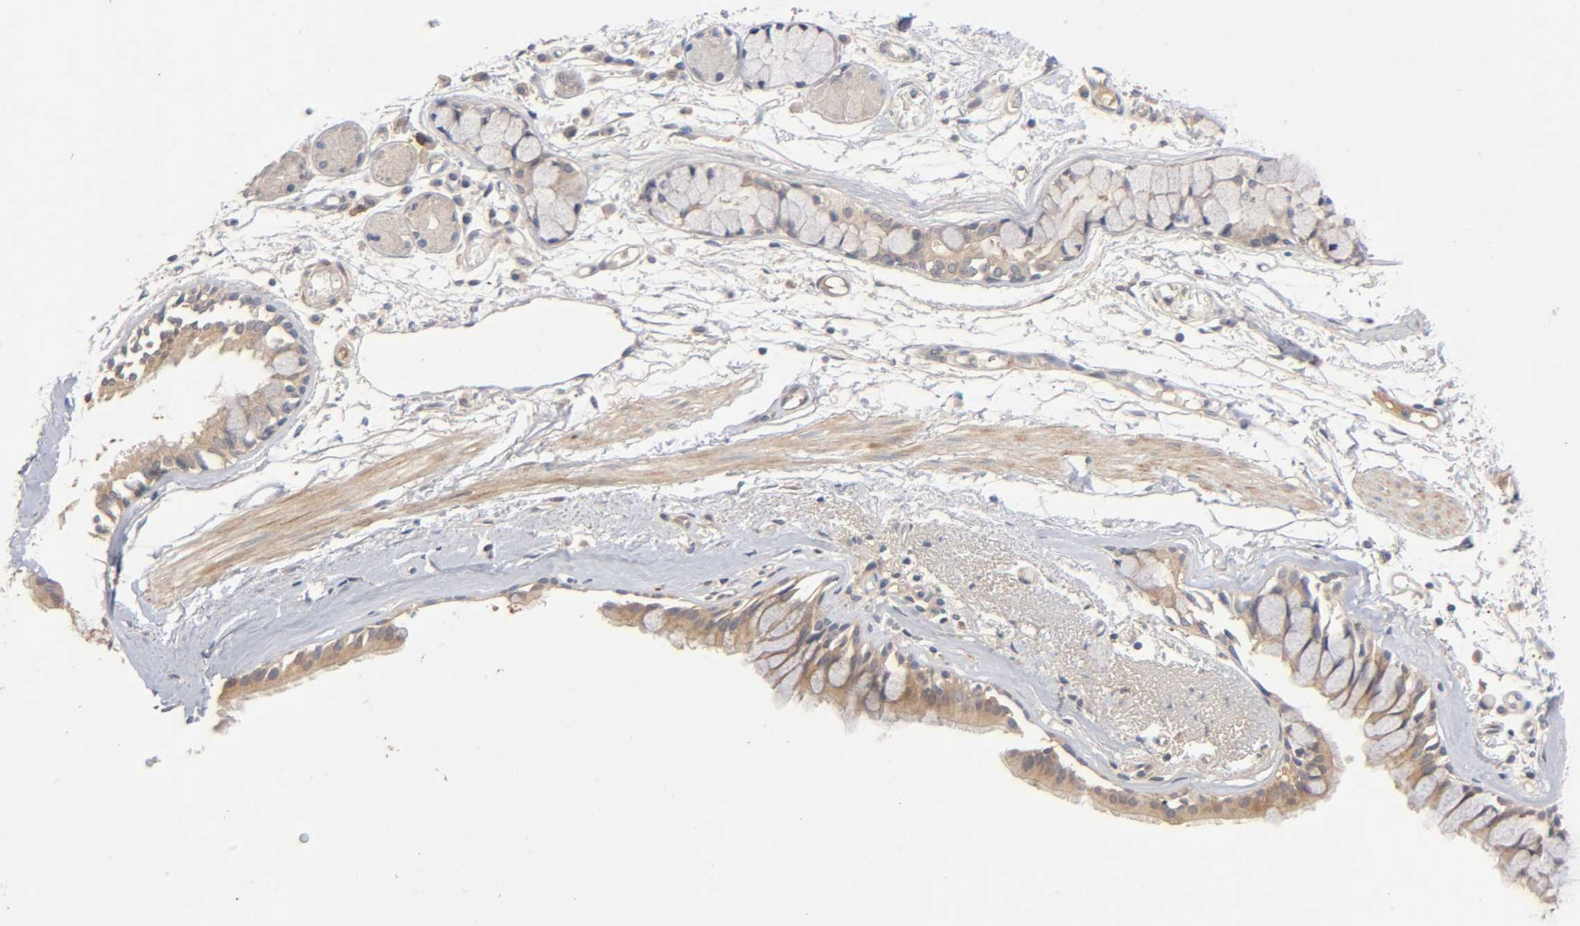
{"staining": {"intensity": "moderate", "quantity": ">75%", "location": "cytoplasmic/membranous"}, "tissue": "bronchus", "cell_type": "Respiratory epithelial cells", "image_type": "normal", "snomed": [{"axis": "morphology", "description": "Normal tissue, NOS"}, {"axis": "topography", "description": "Bronchus"}, {"axis": "topography", "description": "Lung"}], "caption": "Immunohistochemistry image of benign human bronchus stained for a protein (brown), which exhibits medium levels of moderate cytoplasmic/membranous positivity in about >75% of respiratory epithelial cells.", "gene": "CPB2", "patient": {"sex": "female", "age": 56}}